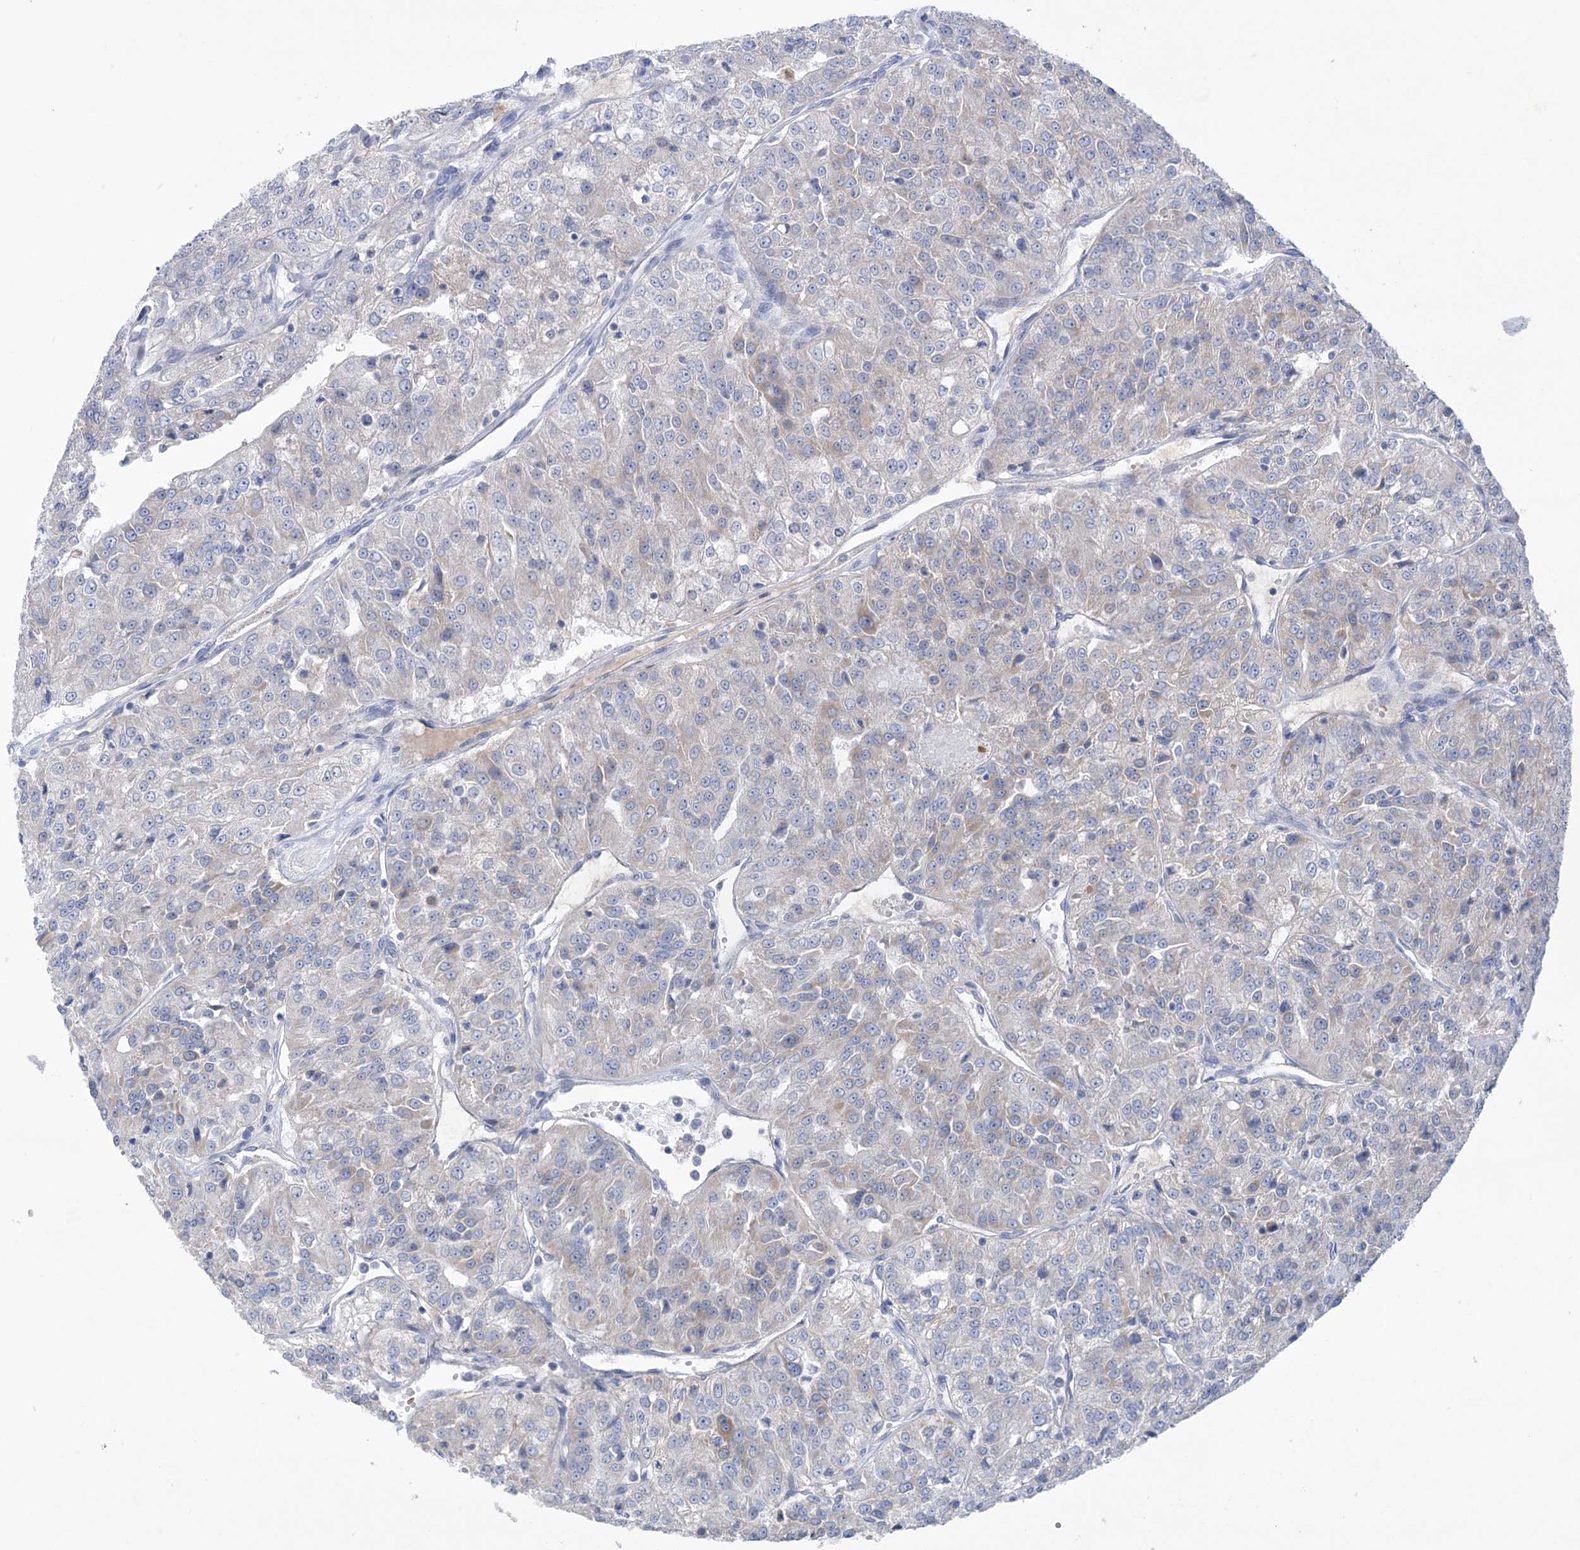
{"staining": {"intensity": "weak", "quantity": "<25%", "location": "cytoplasmic/membranous"}, "tissue": "renal cancer", "cell_type": "Tumor cells", "image_type": "cancer", "snomed": [{"axis": "morphology", "description": "Adenocarcinoma, NOS"}, {"axis": "topography", "description": "Kidney"}], "caption": "Immunohistochemistry (IHC) of adenocarcinoma (renal) shows no staining in tumor cells. (Brightfield microscopy of DAB immunohistochemistry at high magnification).", "gene": "MTCH2", "patient": {"sex": "female", "age": 63}}